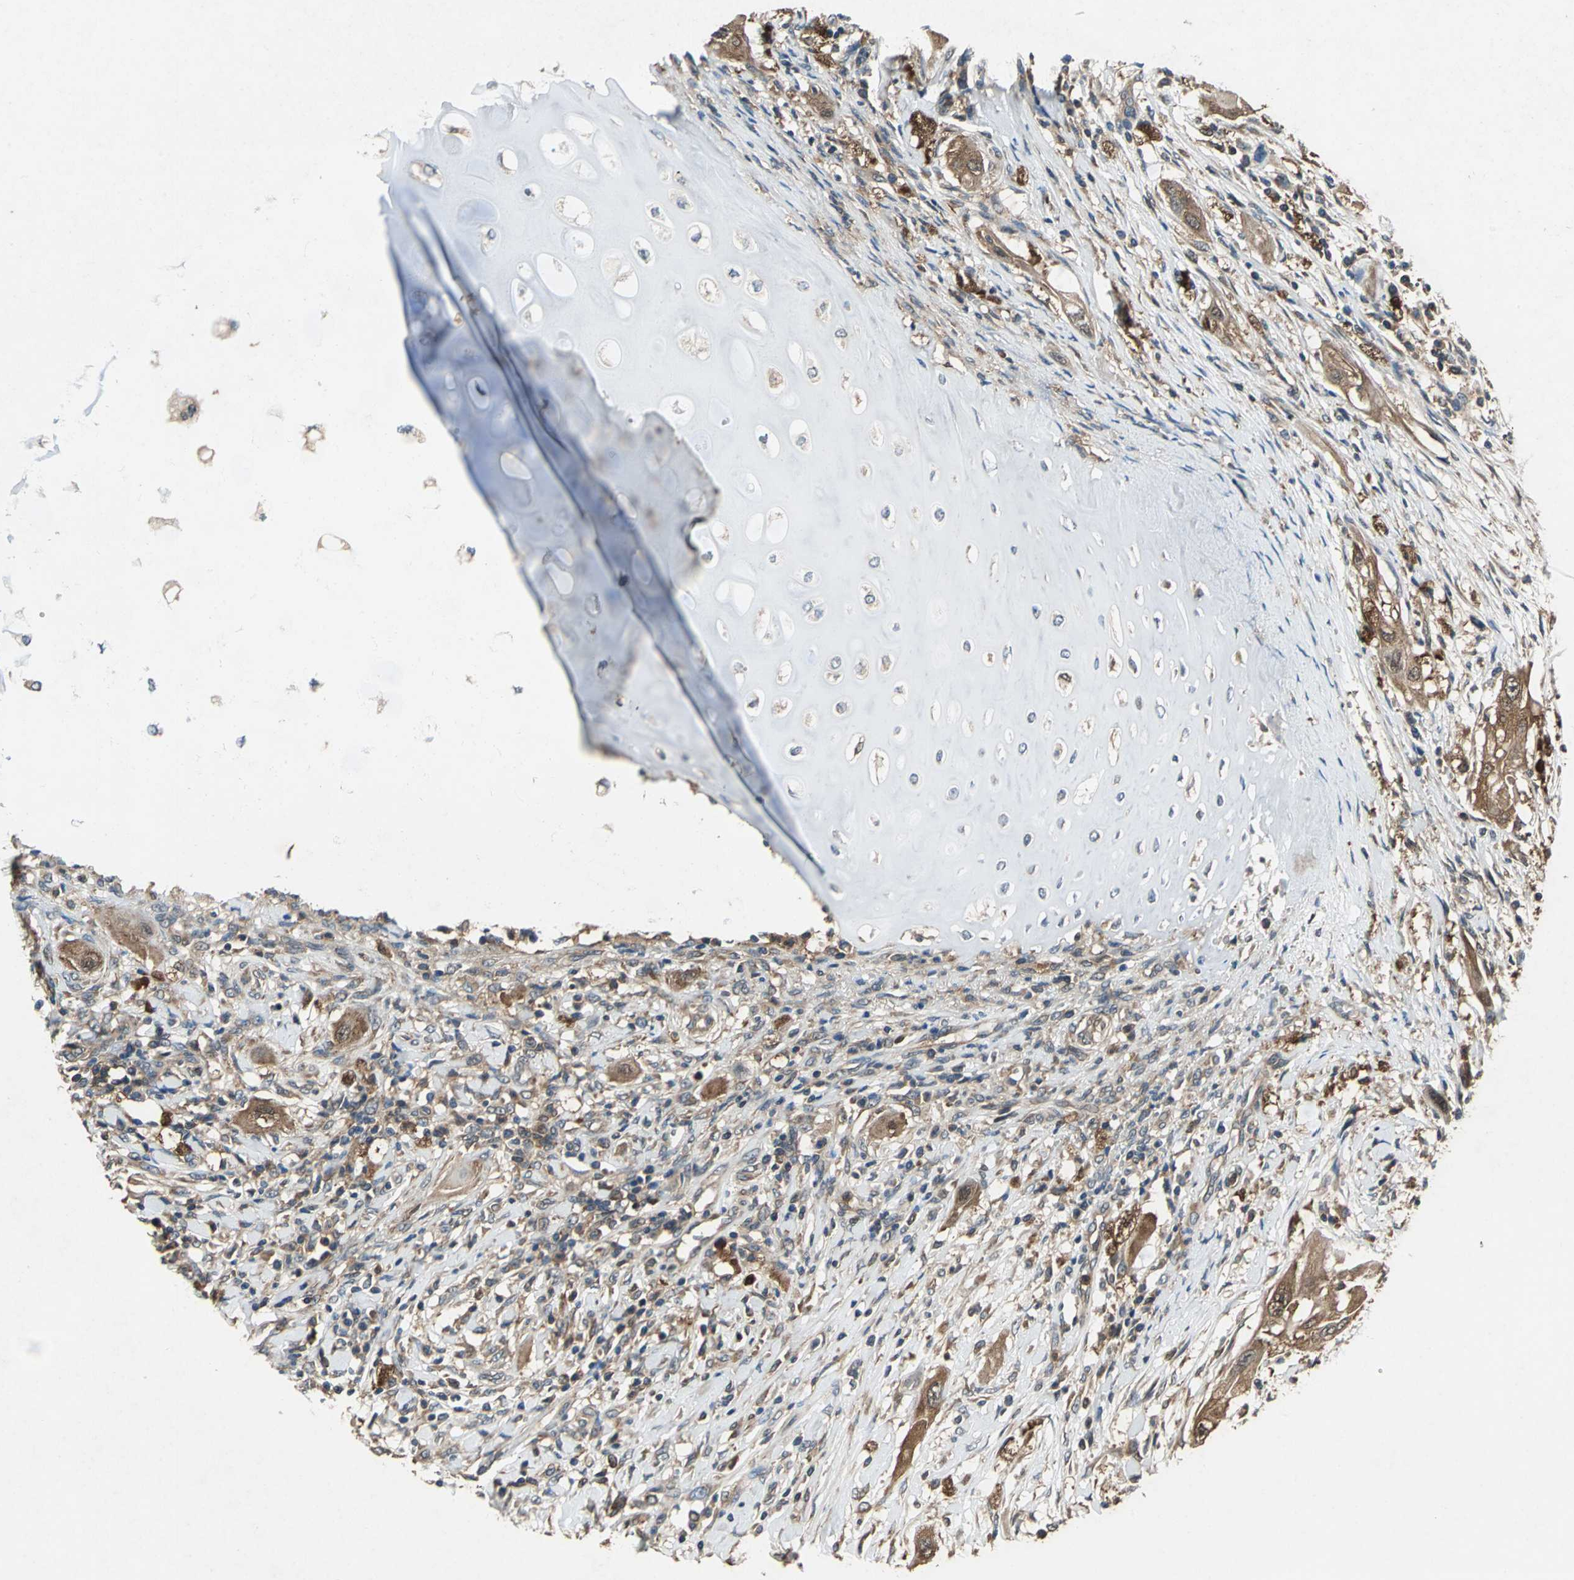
{"staining": {"intensity": "strong", "quantity": ">75%", "location": "cytoplasmic/membranous"}, "tissue": "lung cancer", "cell_type": "Tumor cells", "image_type": "cancer", "snomed": [{"axis": "morphology", "description": "Squamous cell carcinoma, NOS"}, {"axis": "topography", "description": "Lung"}], "caption": "A brown stain labels strong cytoplasmic/membranous staining of a protein in lung squamous cell carcinoma tumor cells.", "gene": "CAPN1", "patient": {"sex": "female", "age": 47}}